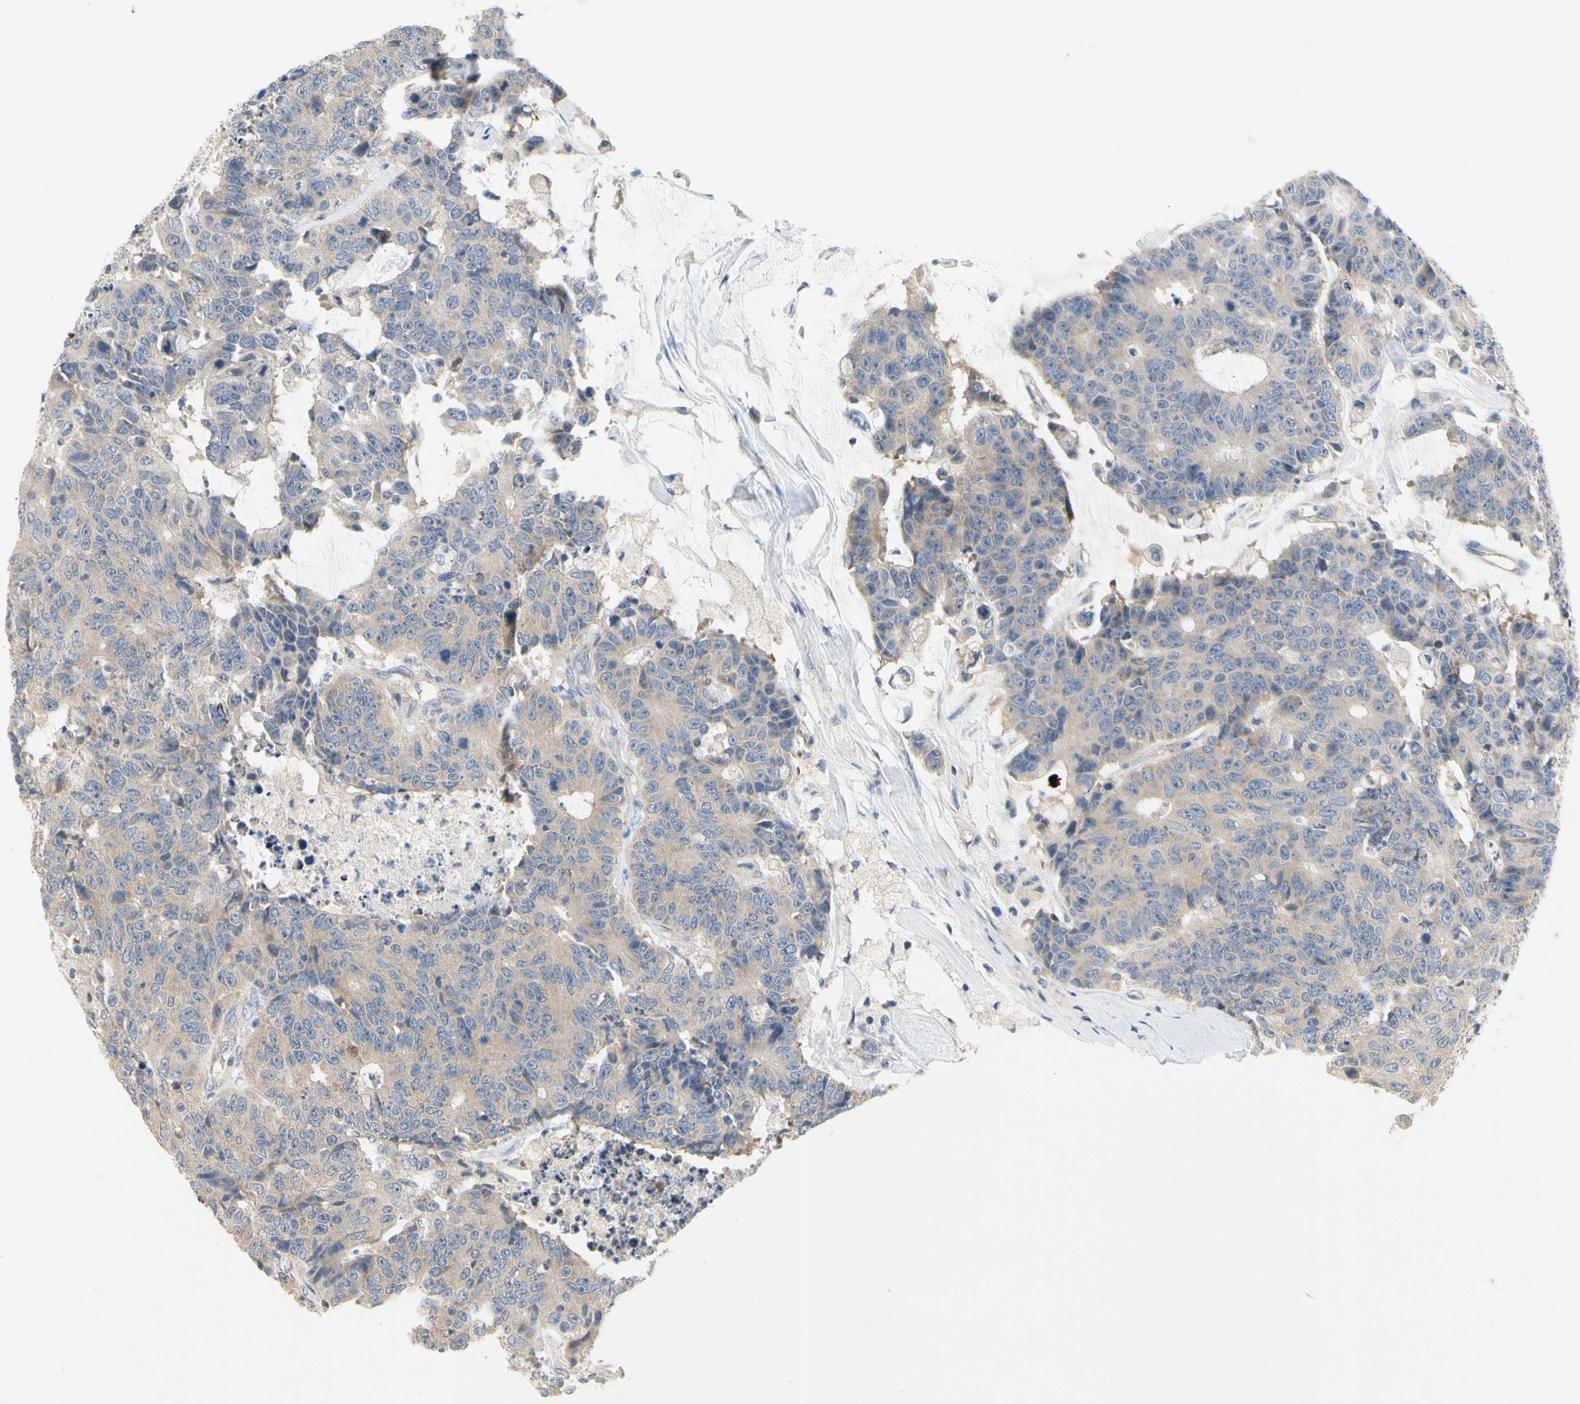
{"staining": {"intensity": "moderate", "quantity": ">75%", "location": "cytoplasmic/membranous"}, "tissue": "colorectal cancer", "cell_type": "Tumor cells", "image_type": "cancer", "snomed": [{"axis": "morphology", "description": "Adenocarcinoma, NOS"}, {"axis": "topography", "description": "Colon"}], "caption": "A high-resolution photomicrograph shows immunohistochemistry (IHC) staining of colorectal adenocarcinoma, which reveals moderate cytoplasmic/membranous positivity in approximately >75% of tumor cells.", "gene": "KLHDC8B", "patient": {"sex": "female", "age": 86}}